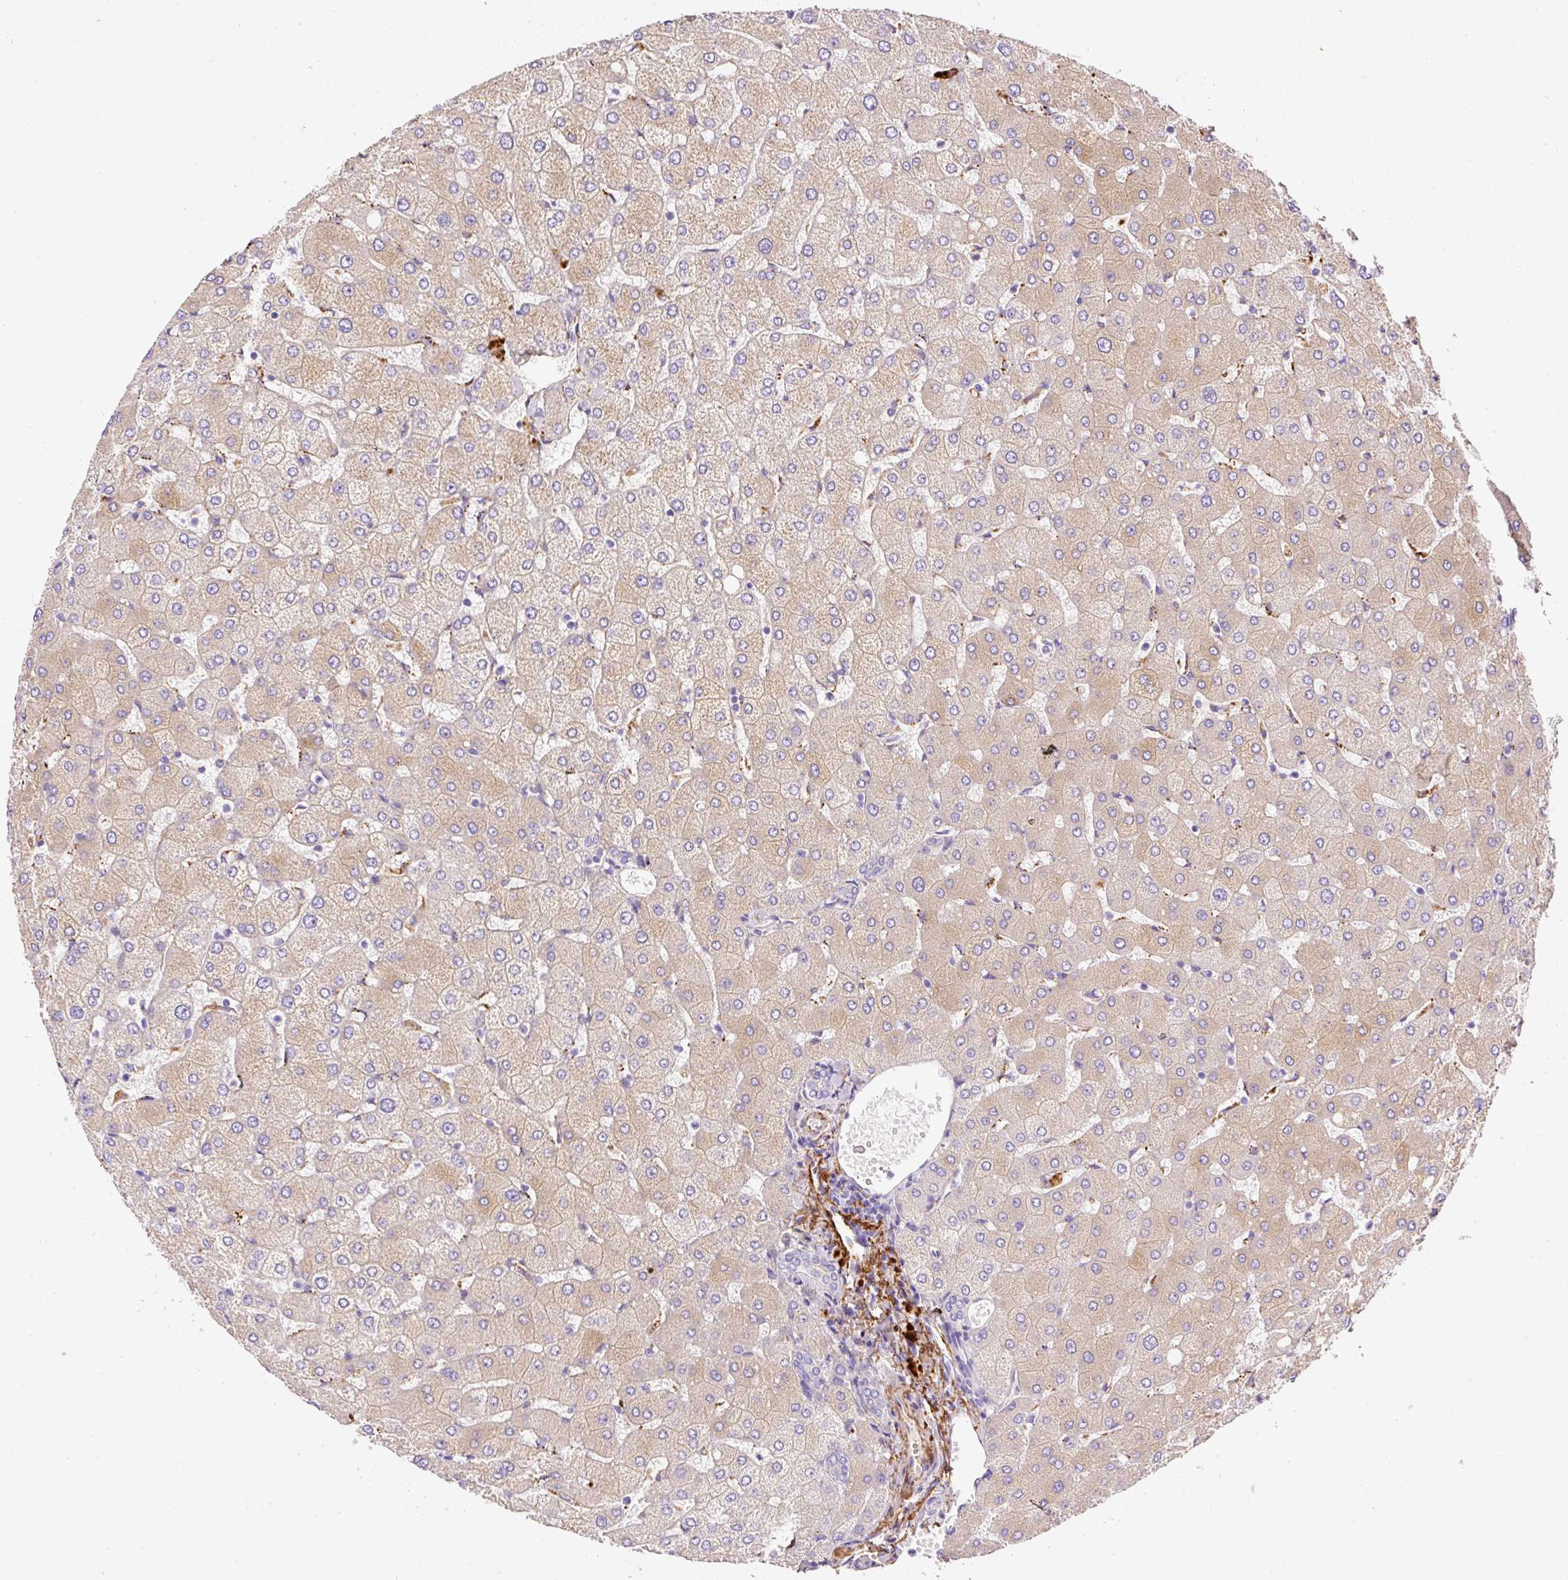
{"staining": {"intensity": "negative", "quantity": "none", "location": "none"}, "tissue": "liver", "cell_type": "Cholangiocytes", "image_type": "normal", "snomed": [{"axis": "morphology", "description": "Normal tissue, NOS"}, {"axis": "topography", "description": "Liver"}], "caption": "The photomicrograph reveals no significant staining in cholangiocytes of liver.", "gene": "APCS", "patient": {"sex": "female", "age": 54}}